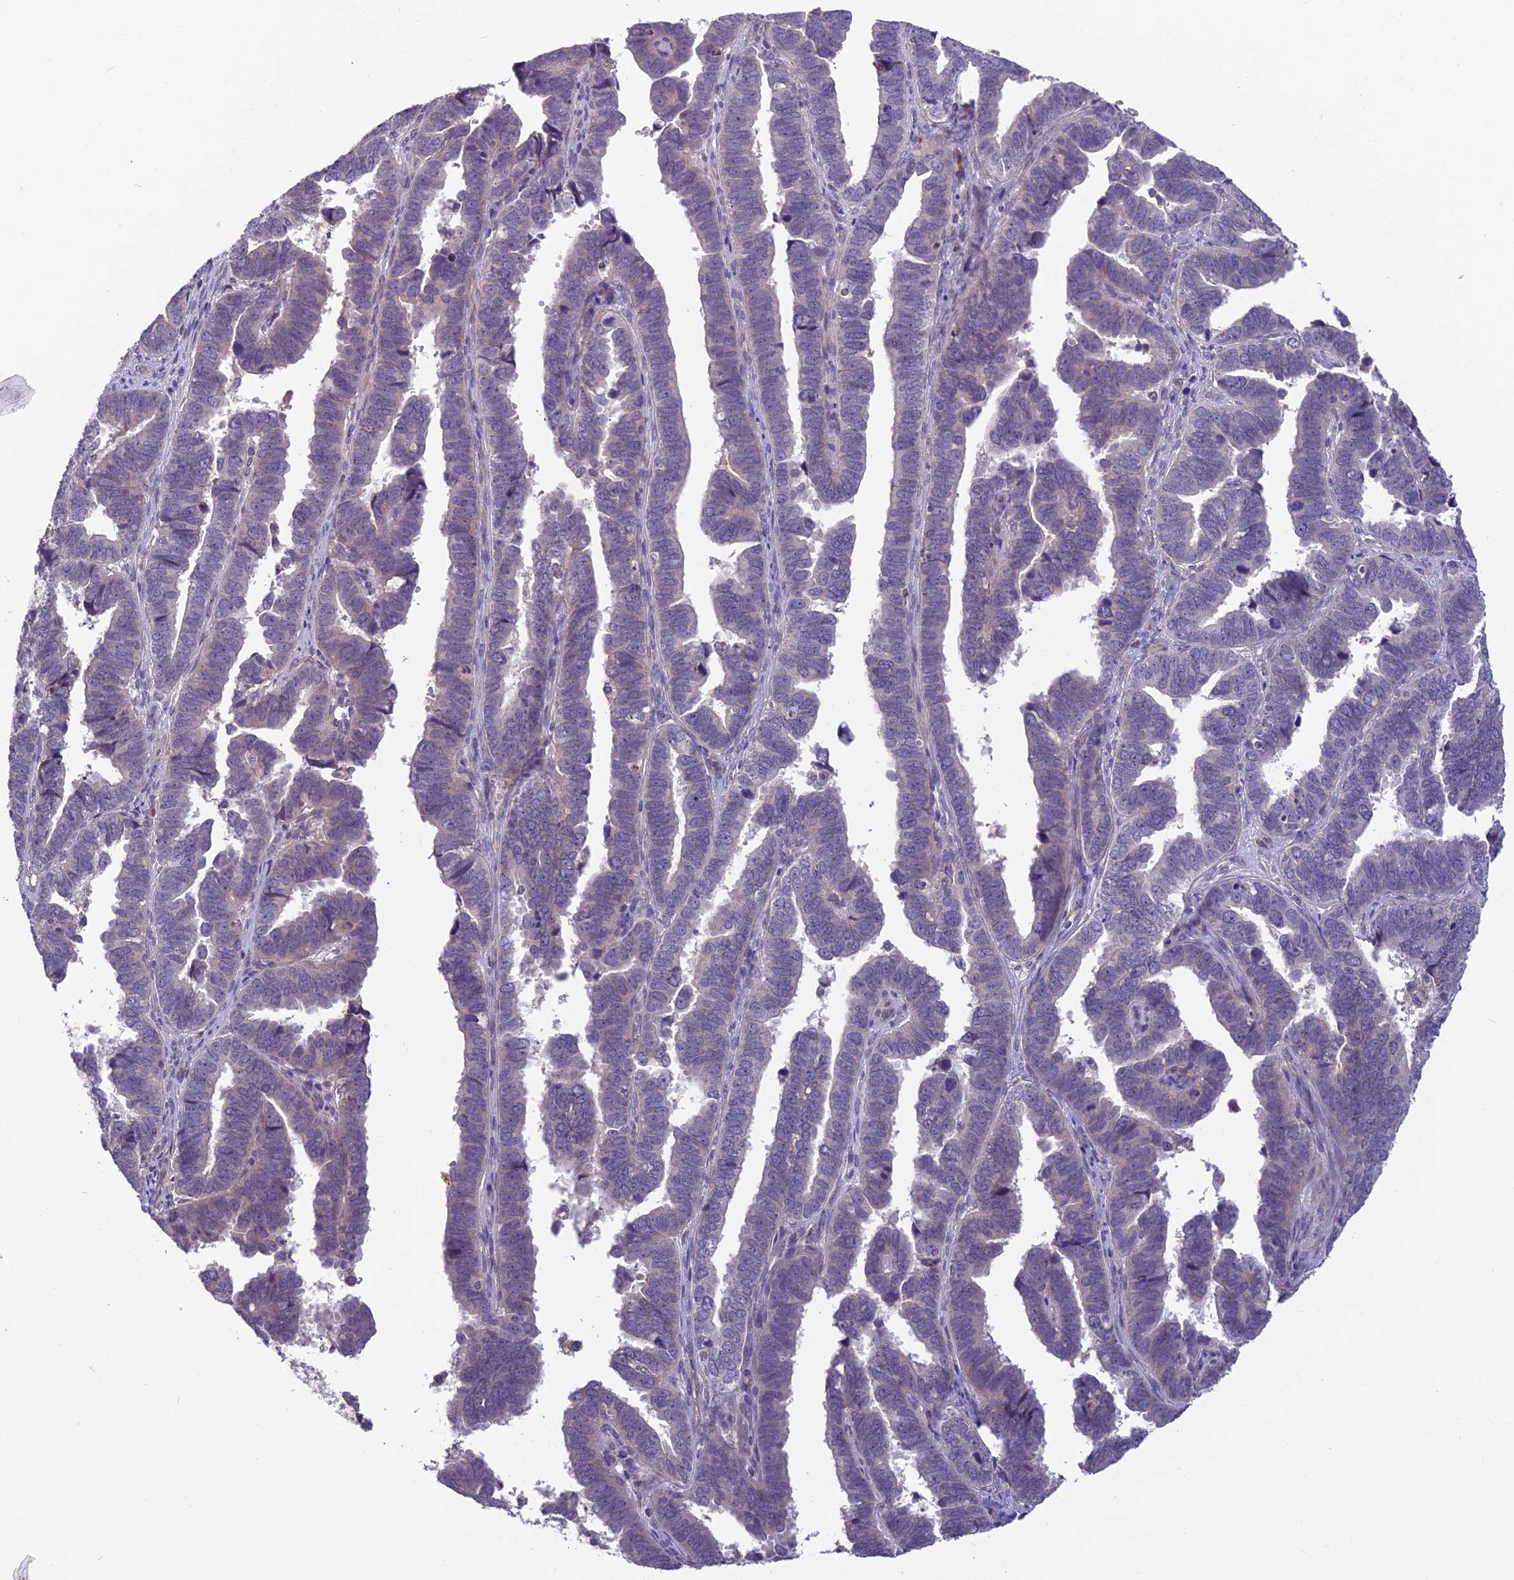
{"staining": {"intensity": "negative", "quantity": "none", "location": "none"}, "tissue": "endometrial cancer", "cell_type": "Tumor cells", "image_type": "cancer", "snomed": [{"axis": "morphology", "description": "Adenocarcinoma, NOS"}, {"axis": "topography", "description": "Endometrium"}], "caption": "DAB immunohistochemical staining of human endometrial cancer displays no significant expression in tumor cells. (IHC, brightfield microscopy, high magnification).", "gene": "TSPAN15", "patient": {"sex": "female", "age": 75}}